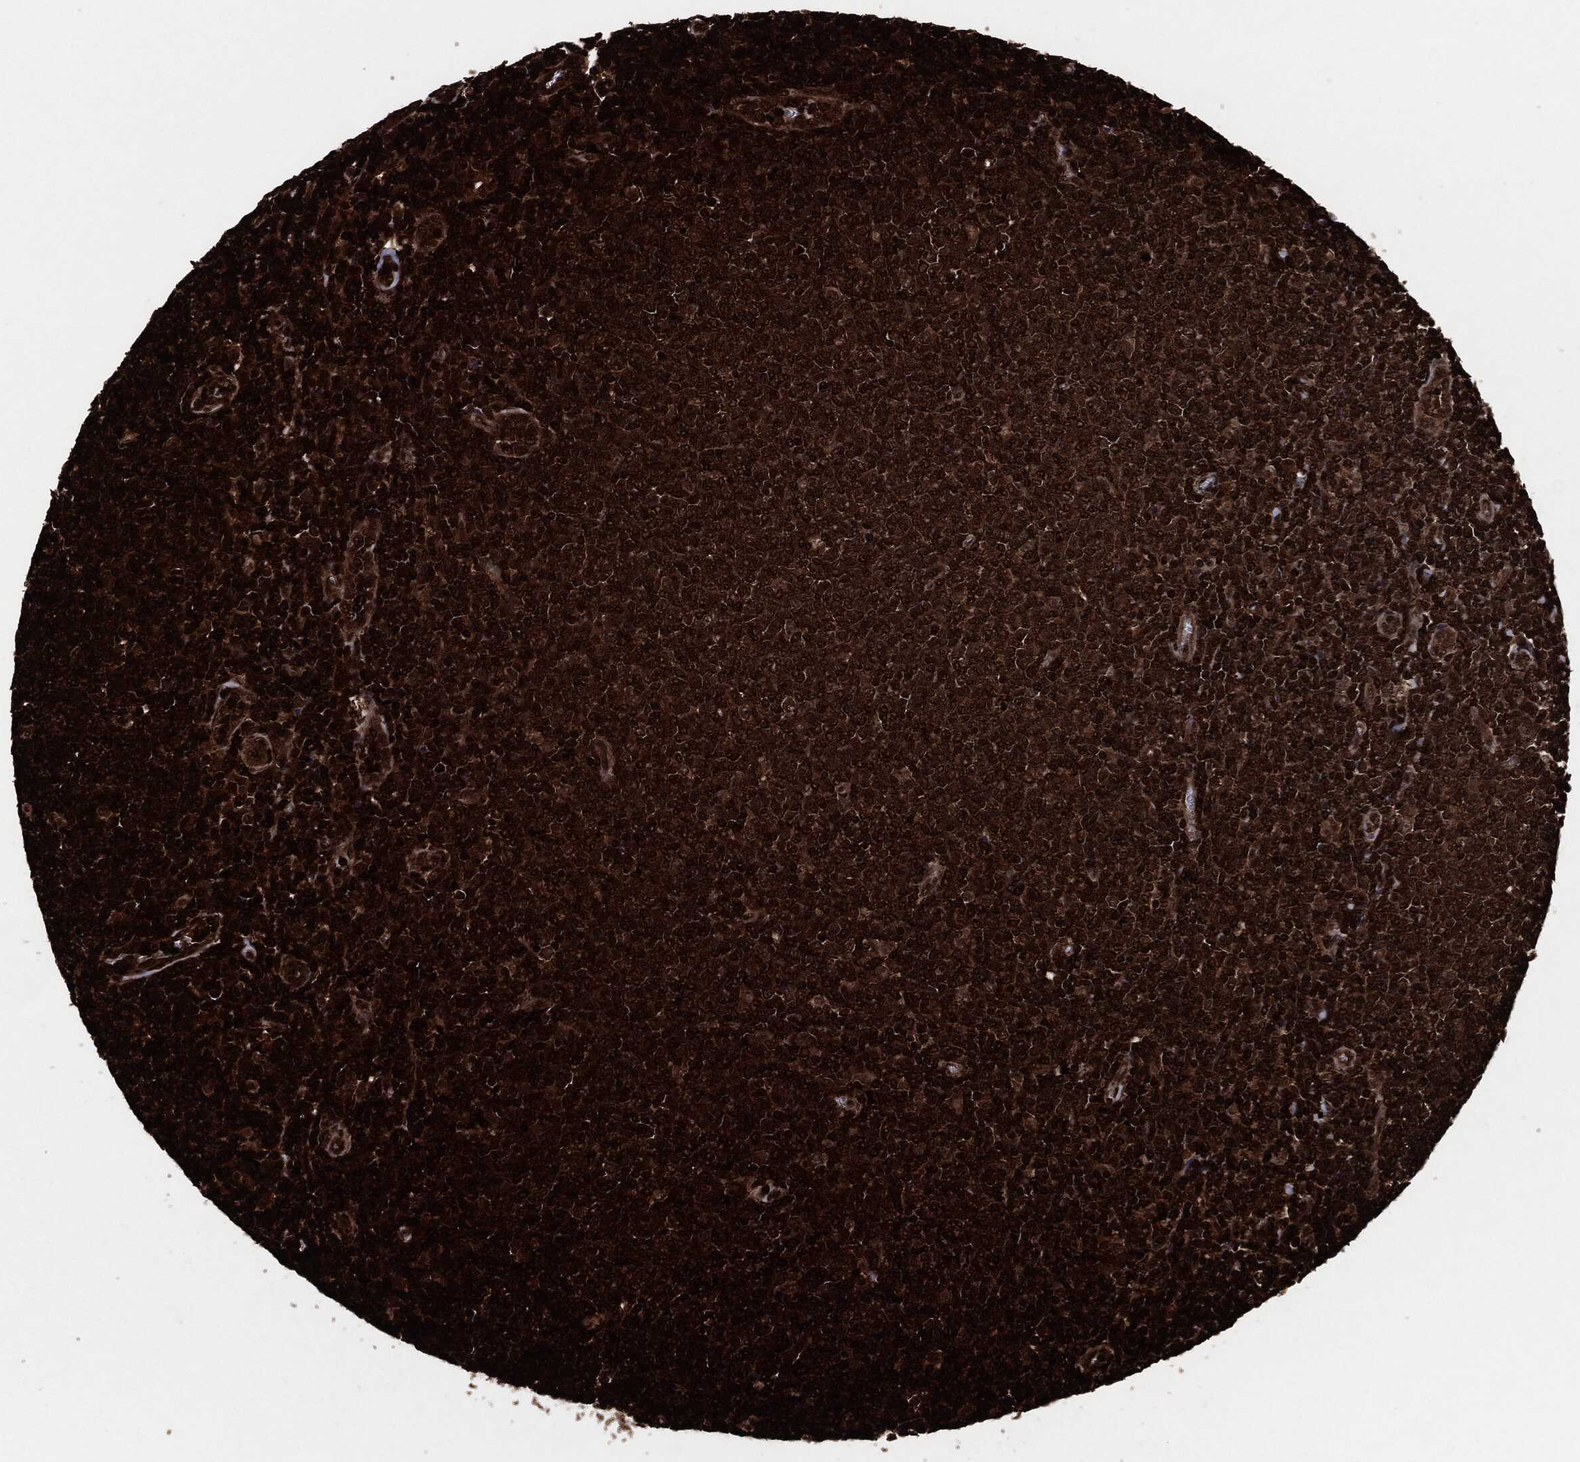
{"staining": {"intensity": "strong", "quantity": ">75%", "location": "cytoplasmic/membranous"}, "tissue": "lymphoma", "cell_type": "Tumor cells", "image_type": "cancer", "snomed": [{"axis": "morphology", "description": "Malignant lymphoma, non-Hodgkin's type, Low grade"}, {"axis": "topography", "description": "Lymph node"}], "caption": "This micrograph exhibits immunohistochemistry (IHC) staining of lymphoma, with high strong cytoplasmic/membranous staining in about >75% of tumor cells.", "gene": "YWHAB", "patient": {"sex": "male", "age": 52}}